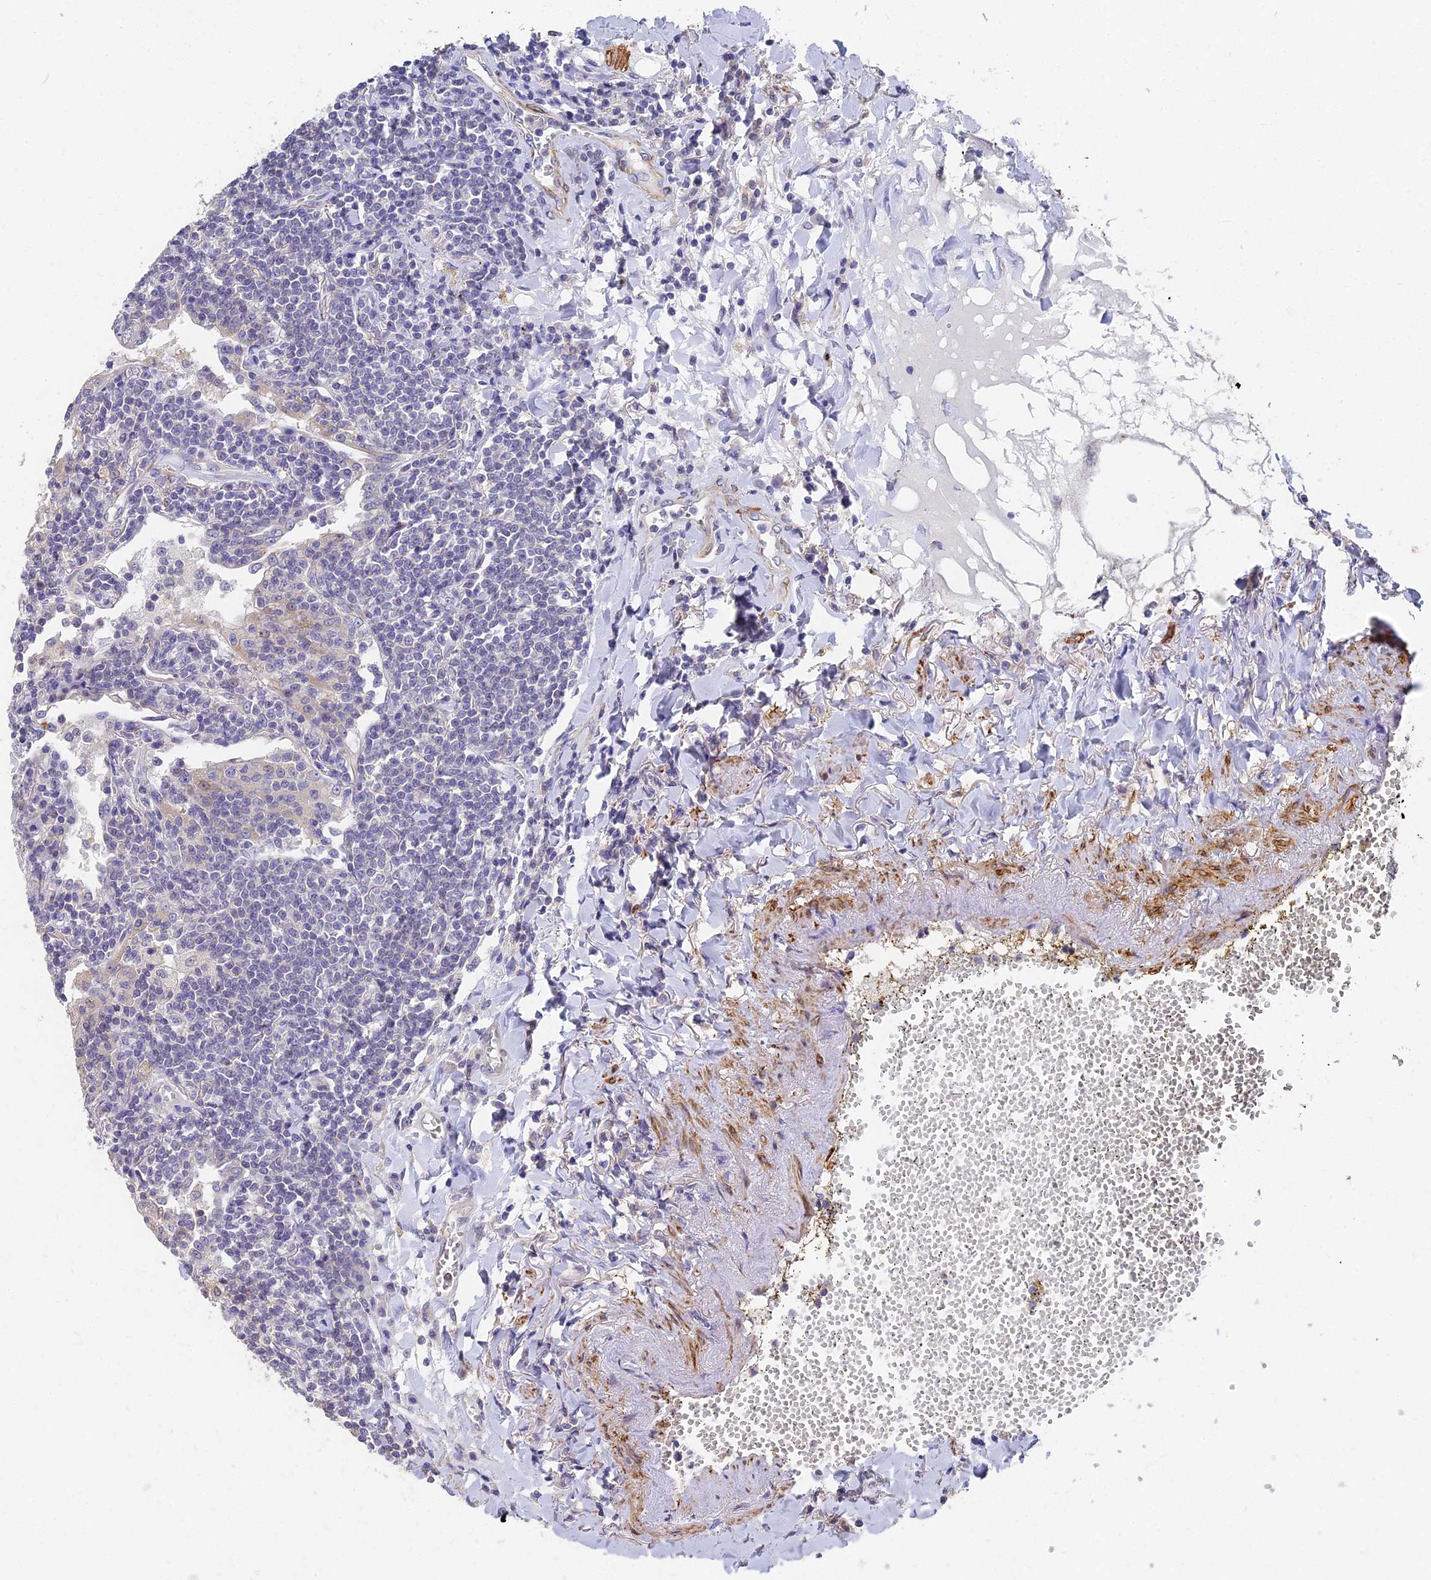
{"staining": {"intensity": "negative", "quantity": "none", "location": "none"}, "tissue": "lymphoma", "cell_type": "Tumor cells", "image_type": "cancer", "snomed": [{"axis": "morphology", "description": "Malignant lymphoma, non-Hodgkin's type, Low grade"}, {"axis": "topography", "description": "Lung"}], "caption": "A histopathology image of human malignant lymphoma, non-Hodgkin's type (low-grade) is negative for staining in tumor cells.", "gene": "CCDC113", "patient": {"sex": "female", "age": 71}}